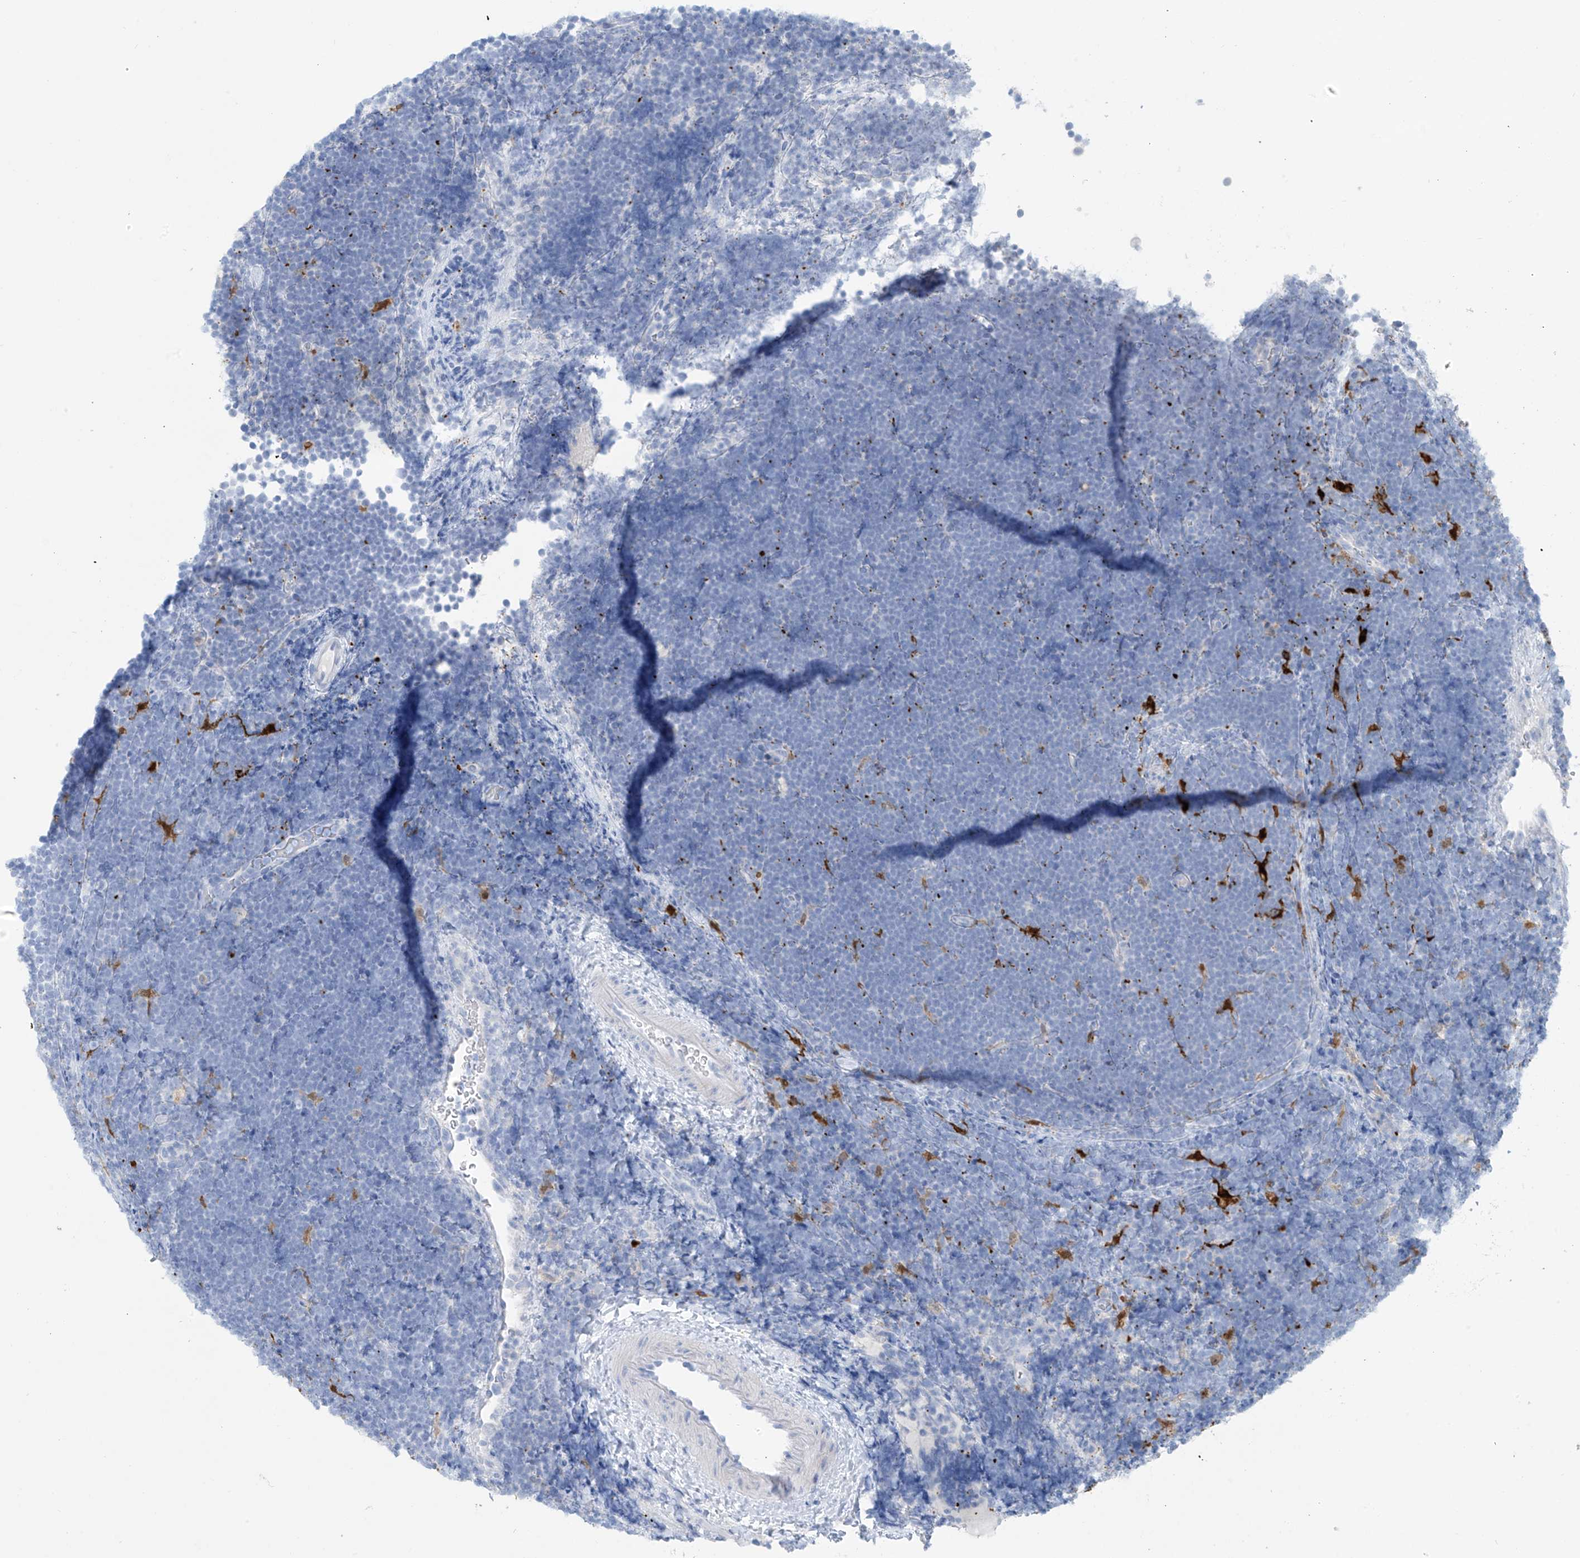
{"staining": {"intensity": "negative", "quantity": "none", "location": "none"}, "tissue": "lymphoma", "cell_type": "Tumor cells", "image_type": "cancer", "snomed": [{"axis": "morphology", "description": "Malignant lymphoma, non-Hodgkin's type, High grade"}, {"axis": "topography", "description": "Lymph node"}], "caption": "This is an immunohistochemistry image of malignant lymphoma, non-Hodgkin's type (high-grade). There is no expression in tumor cells.", "gene": "TRMT2B", "patient": {"sex": "male", "age": 13}}